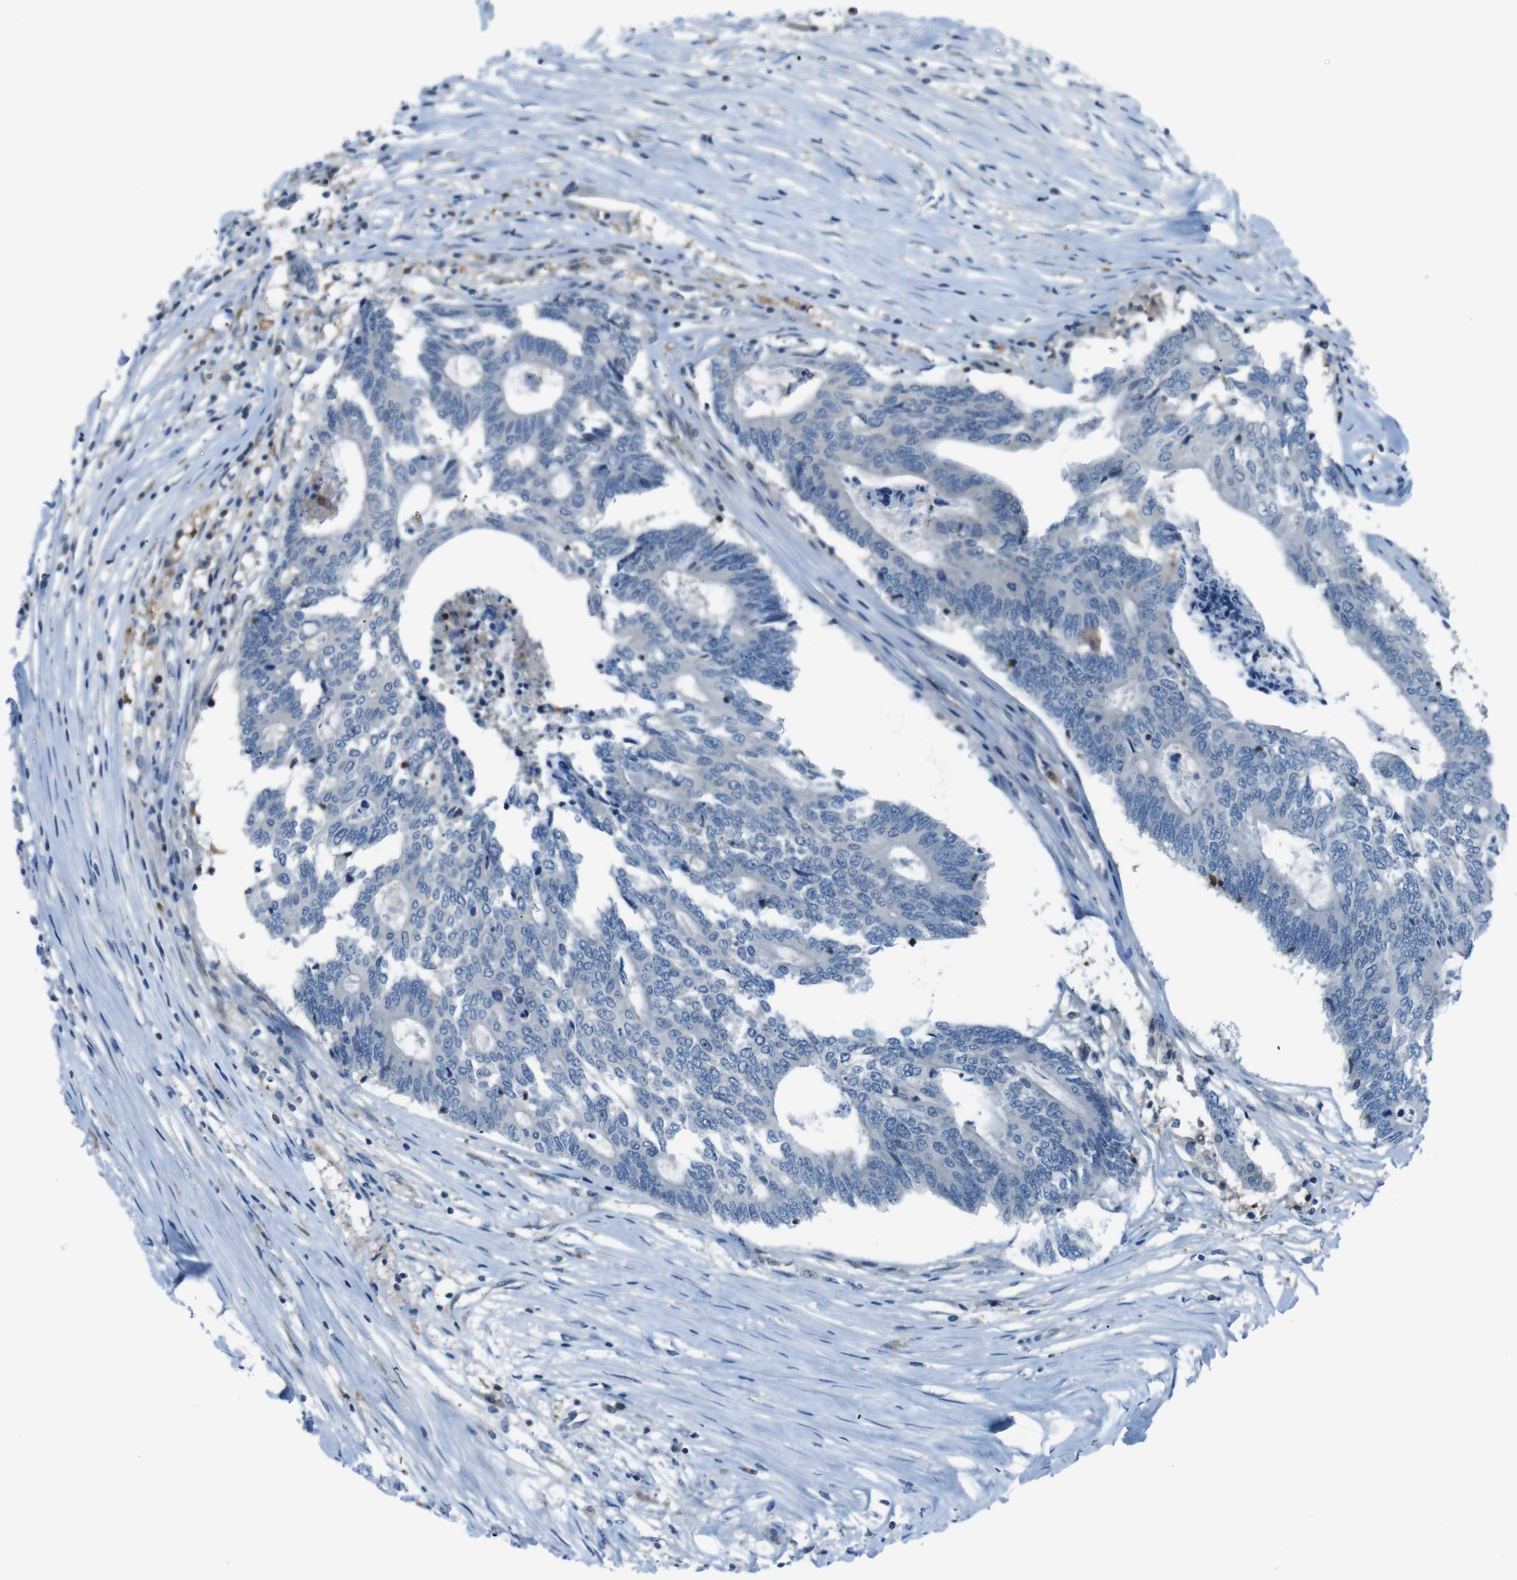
{"staining": {"intensity": "negative", "quantity": "none", "location": "none"}, "tissue": "colorectal cancer", "cell_type": "Tumor cells", "image_type": "cancer", "snomed": [{"axis": "morphology", "description": "Adenocarcinoma, NOS"}, {"axis": "topography", "description": "Rectum"}], "caption": "An image of colorectal cancer stained for a protein reveals no brown staining in tumor cells.", "gene": "NANOS2", "patient": {"sex": "male", "age": 63}}